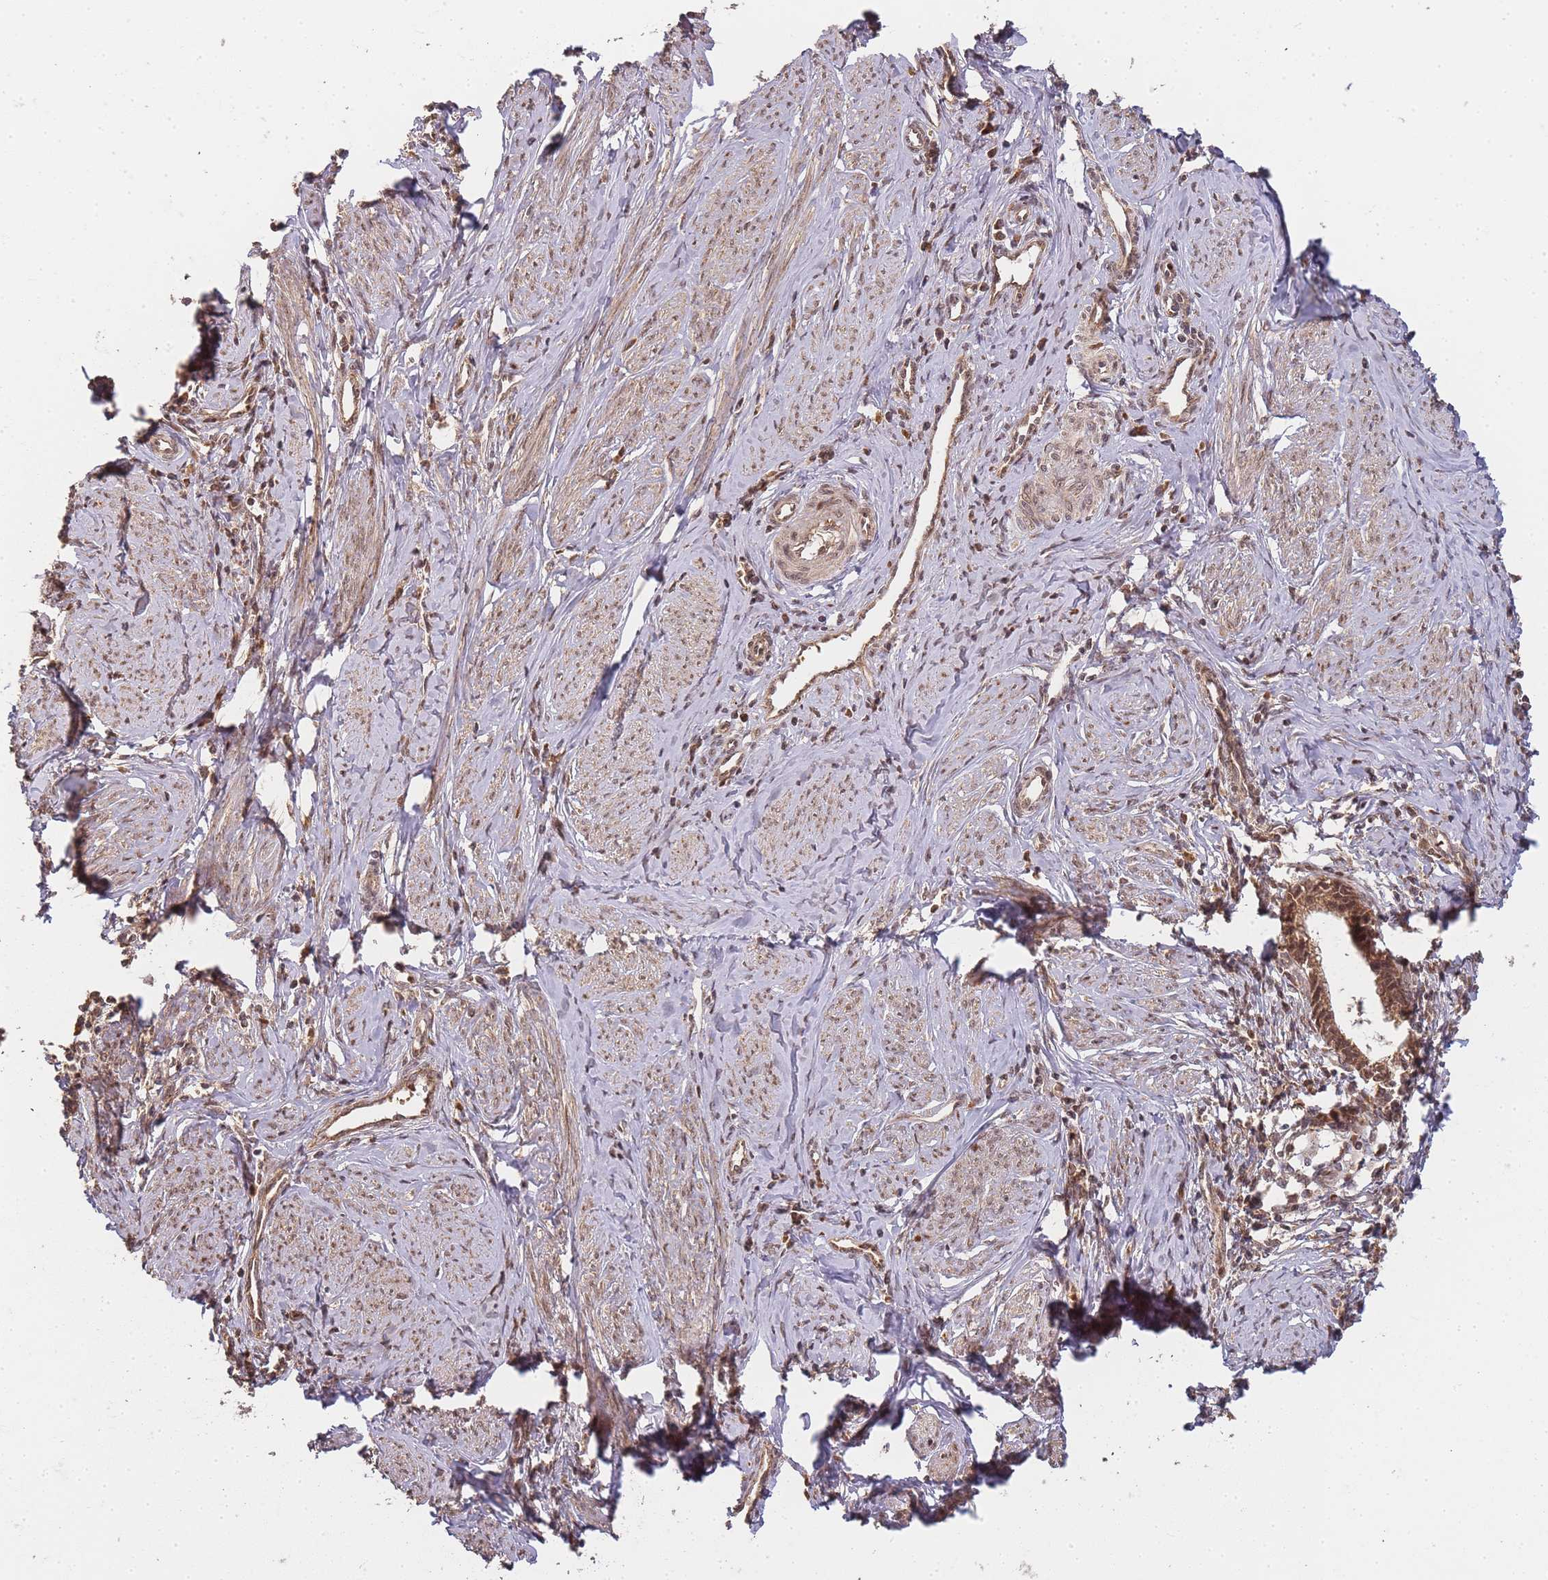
{"staining": {"intensity": "moderate", "quantity": ">75%", "location": "cytoplasmic/membranous,nuclear"}, "tissue": "cervical cancer", "cell_type": "Tumor cells", "image_type": "cancer", "snomed": [{"axis": "morphology", "description": "Adenocarcinoma, NOS"}, {"axis": "topography", "description": "Cervix"}], "caption": "Adenocarcinoma (cervical) stained with a protein marker demonstrates moderate staining in tumor cells.", "gene": "ZNF497", "patient": {"sex": "female", "age": 36}}